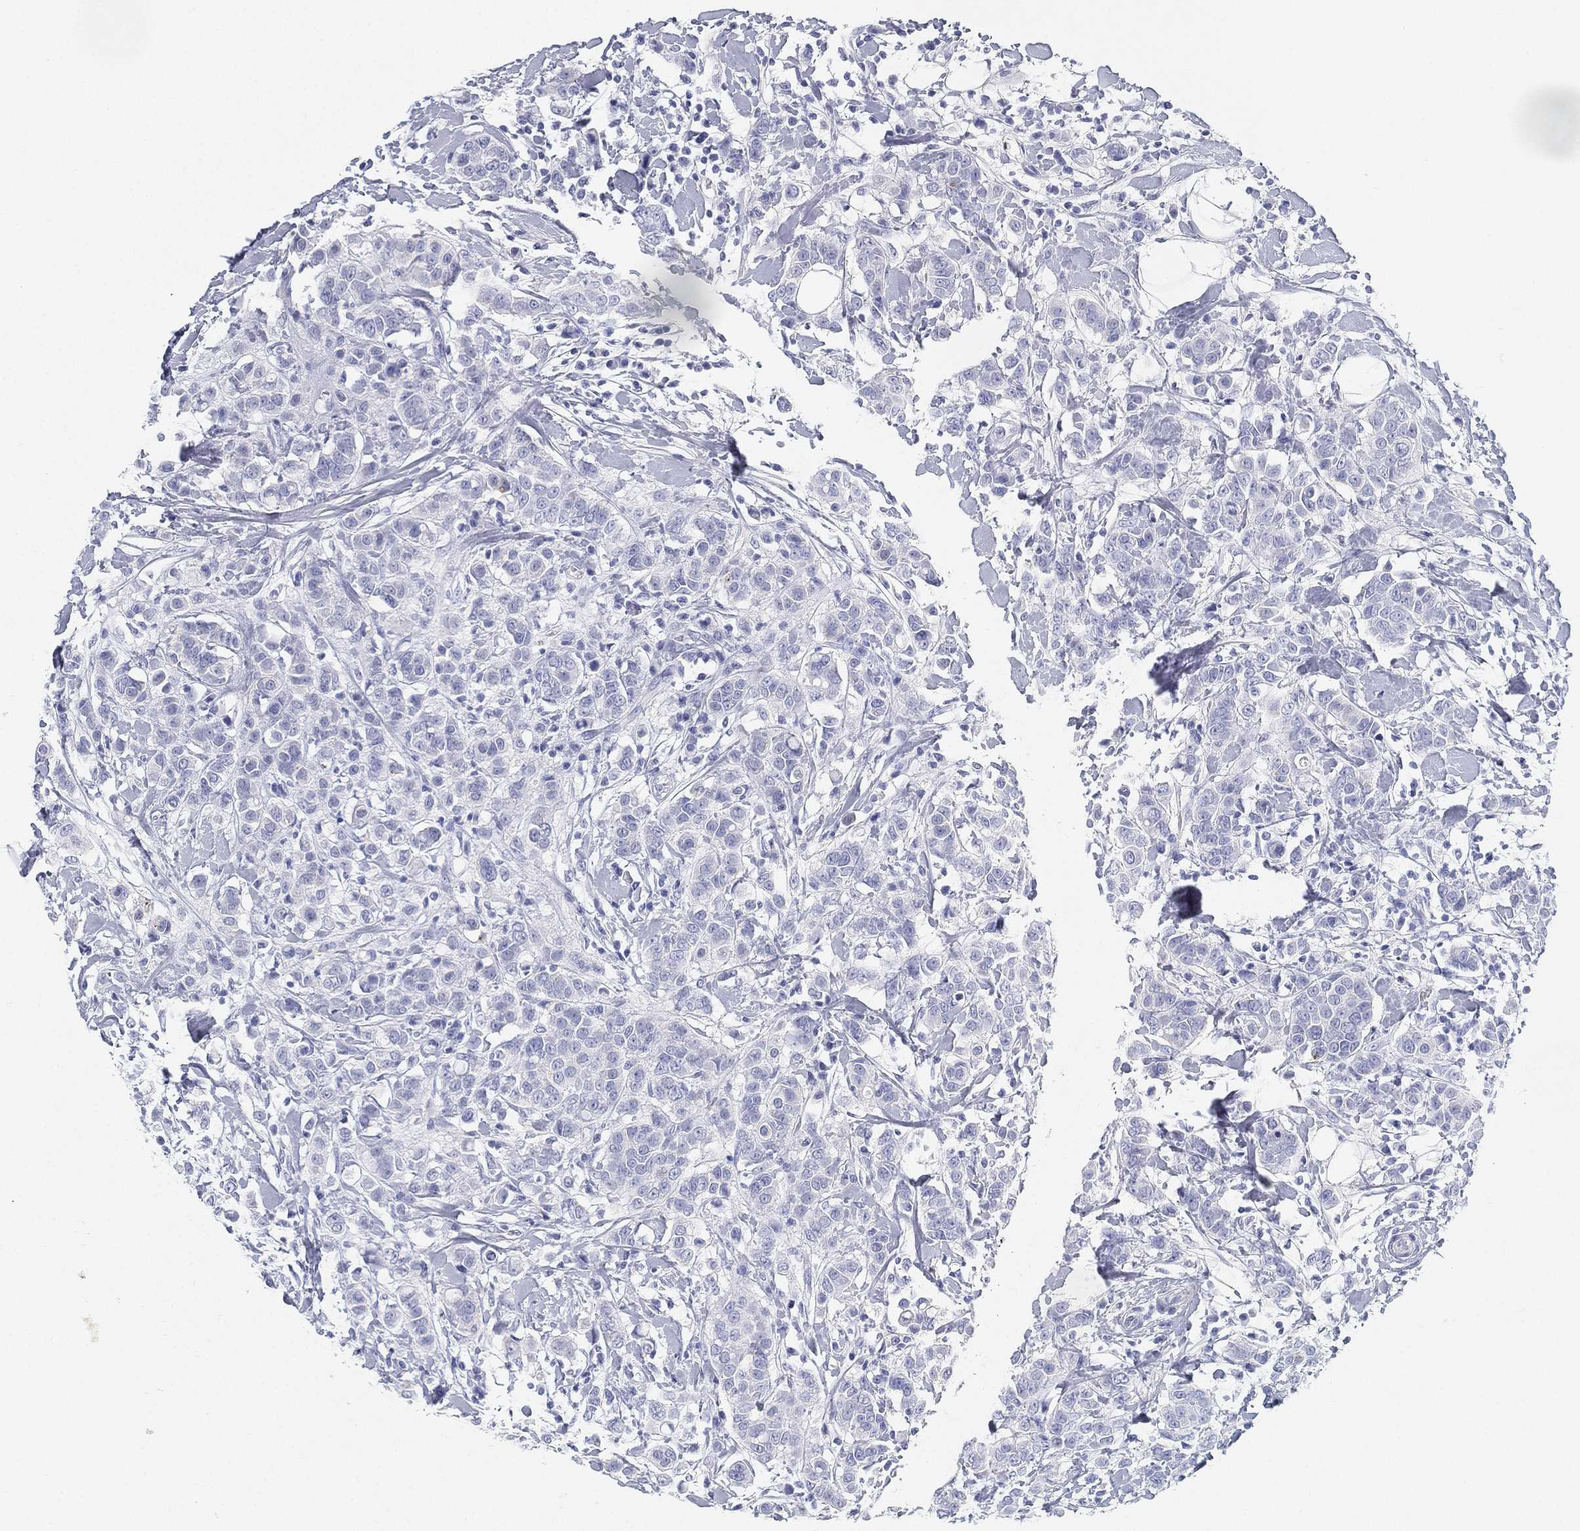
{"staining": {"intensity": "negative", "quantity": "none", "location": "none"}, "tissue": "breast cancer", "cell_type": "Tumor cells", "image_type": "cancer", "snomed": [{"axis": "morphology", "description": "Duct carcinoma"}, {"axis": "topography", "description": "Breast"}], "caption": "The micrograph displays no significant positivity in tumor cells of breast invasive ductal carcinoma.", "gene": "GPR61", "patient": {"sex": "female", "age": 27}}